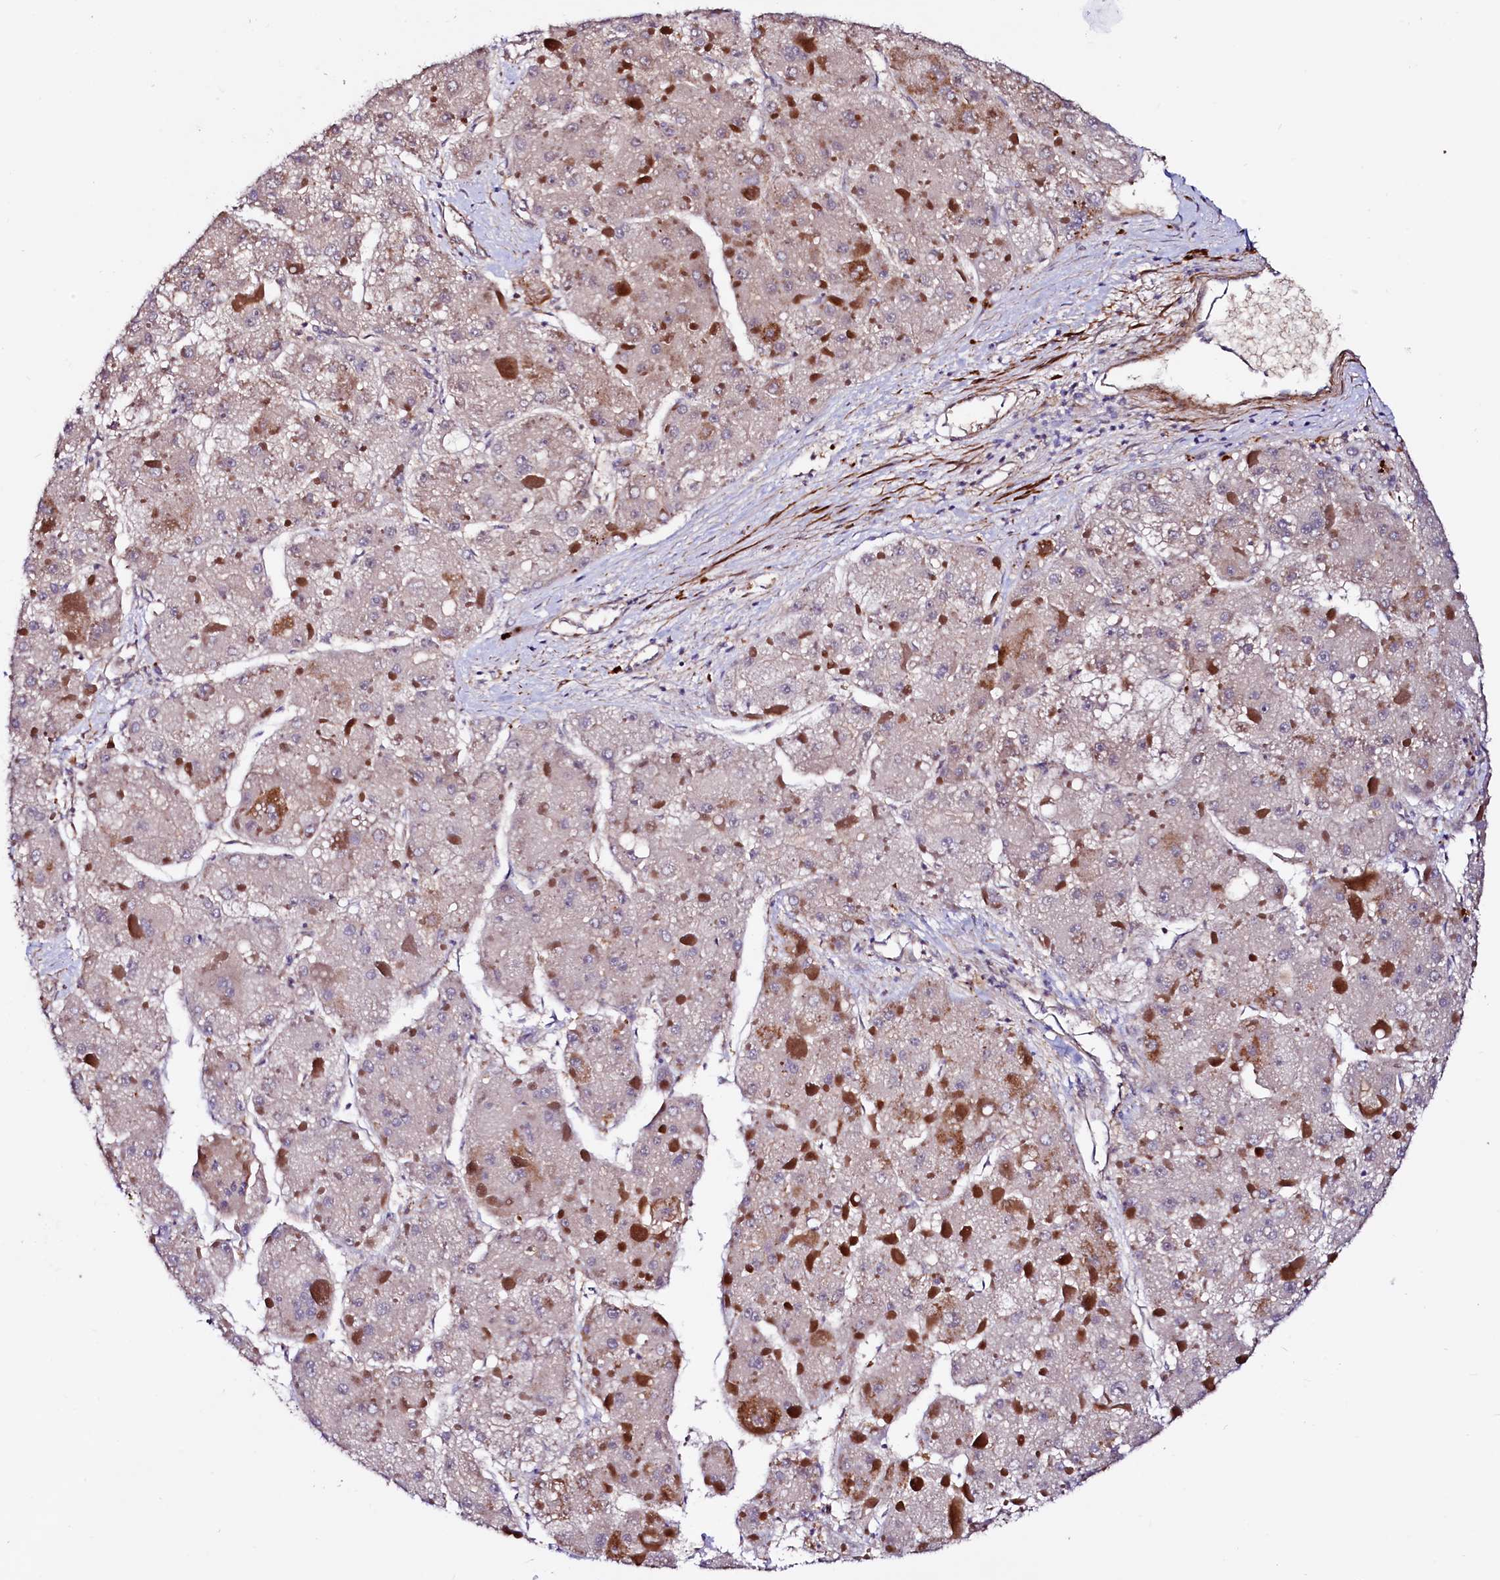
{"staining": {"intensity": "weak", "quantity": "<25%", "location": "cytoplasmic/membranous"}, "tissue": "liver cancer", "cell_type": "Tumor cells", "image_type": "cancer", "snomed": [{"axis": "morphology", "description": "Carcinoma, Hepatocellular, NOS"}, {"axis": "topography", "description": "Liver"}], "caption": "An image of human liver cancer (hepatocellular carcinoma) is negative for staining in tumor cells.", "gene": "CIAO3", "patient": {"sex": "female", "age": 73}}